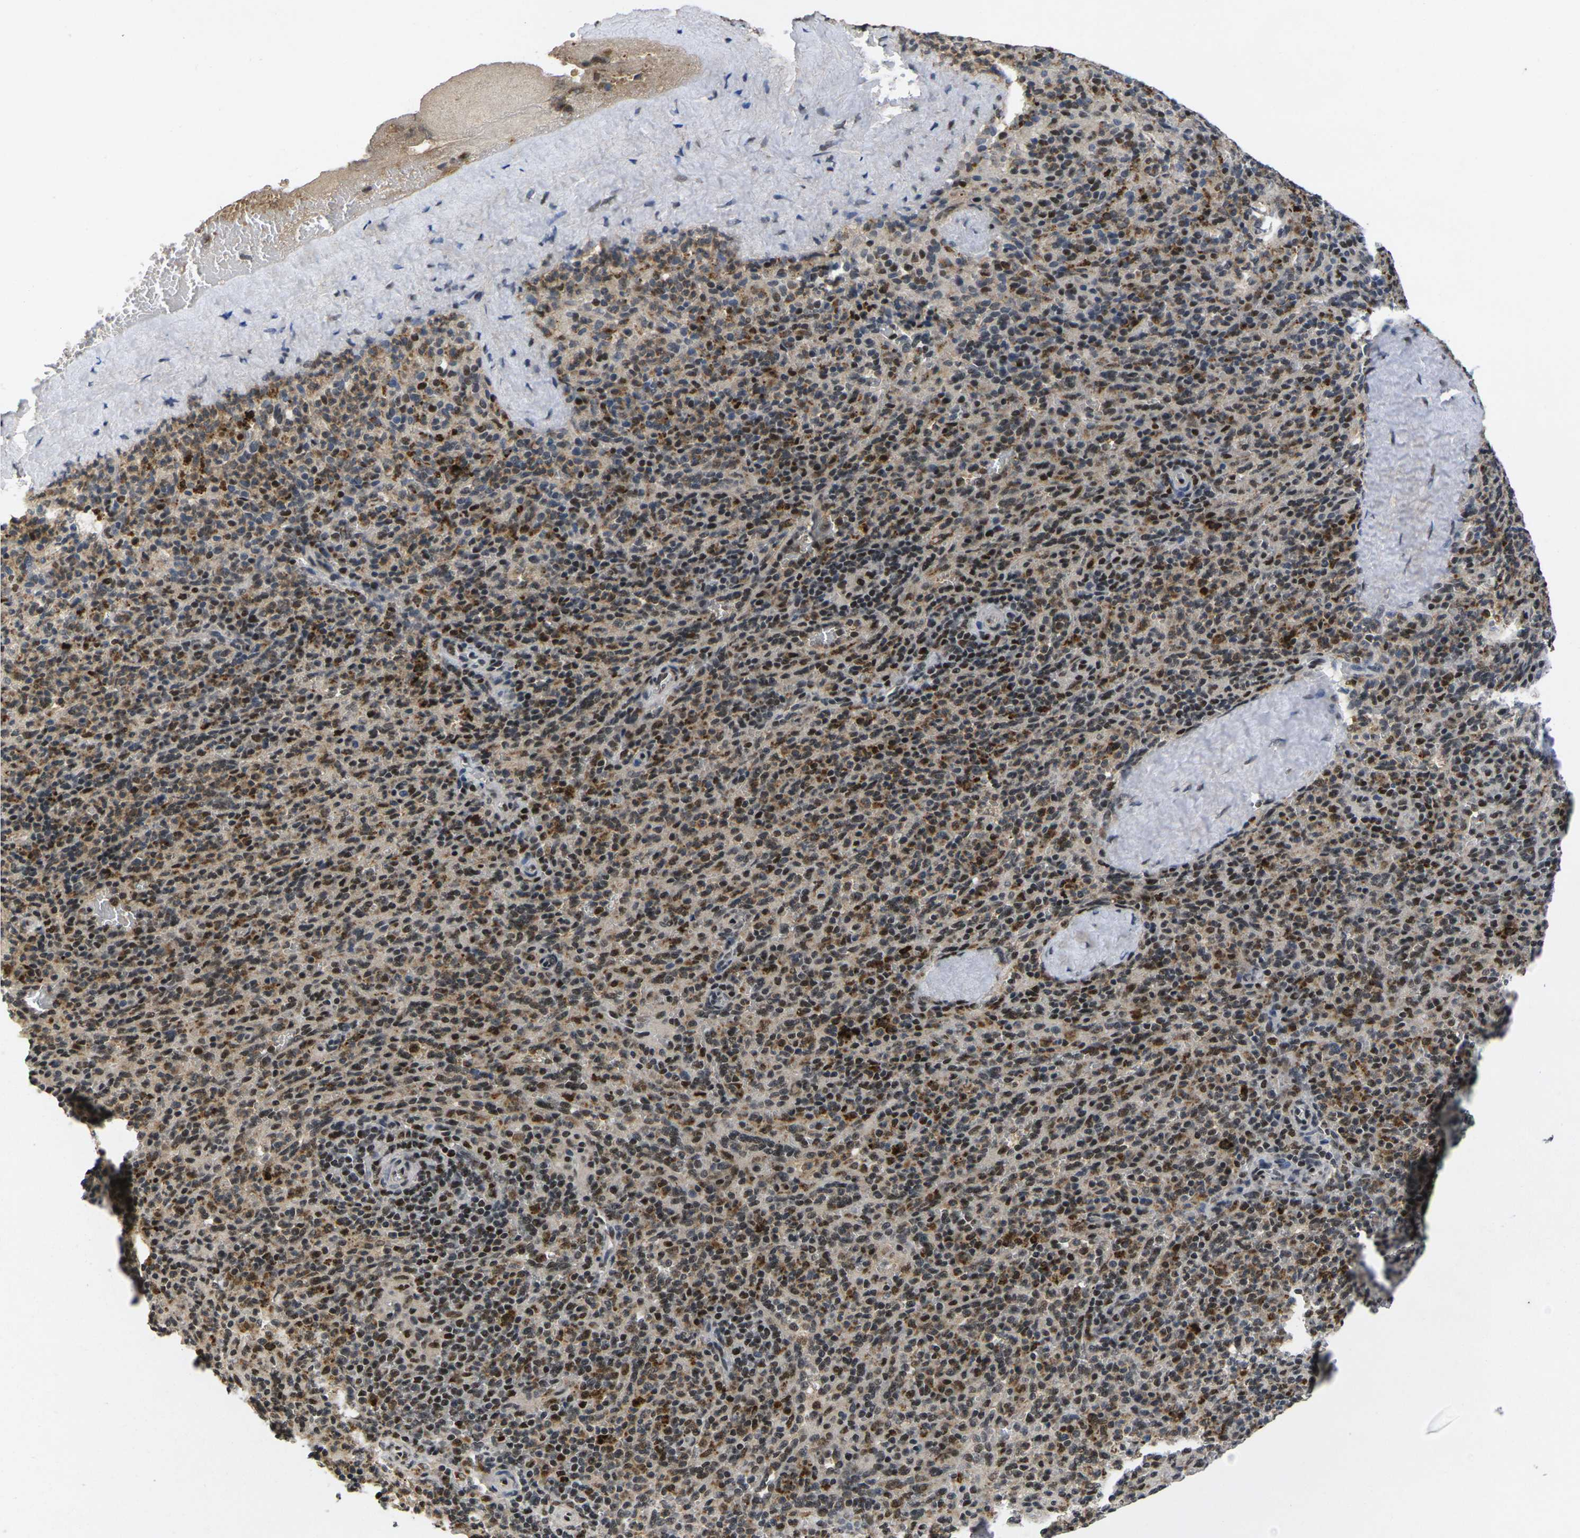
{"staining": {"intensity": "strong", "quantity": ">75%", "location": "nuclear"}, "tissue": "spleen", "cell_type": "Cells in red pulp", "image_type": "normal", "snomed": [{"axis": "morphology", "description": "Normal tissue, NOS"}, {"axis": "topography", "description": "Spleen"}], "caption": "Strong nuclear positivity for a protein is appreciated in about >75% of cells in red pulp of benign spleen using immunohistochemistry.", "gene": "GTF2E1", "patient": {"sex": "male", "age": 36}}